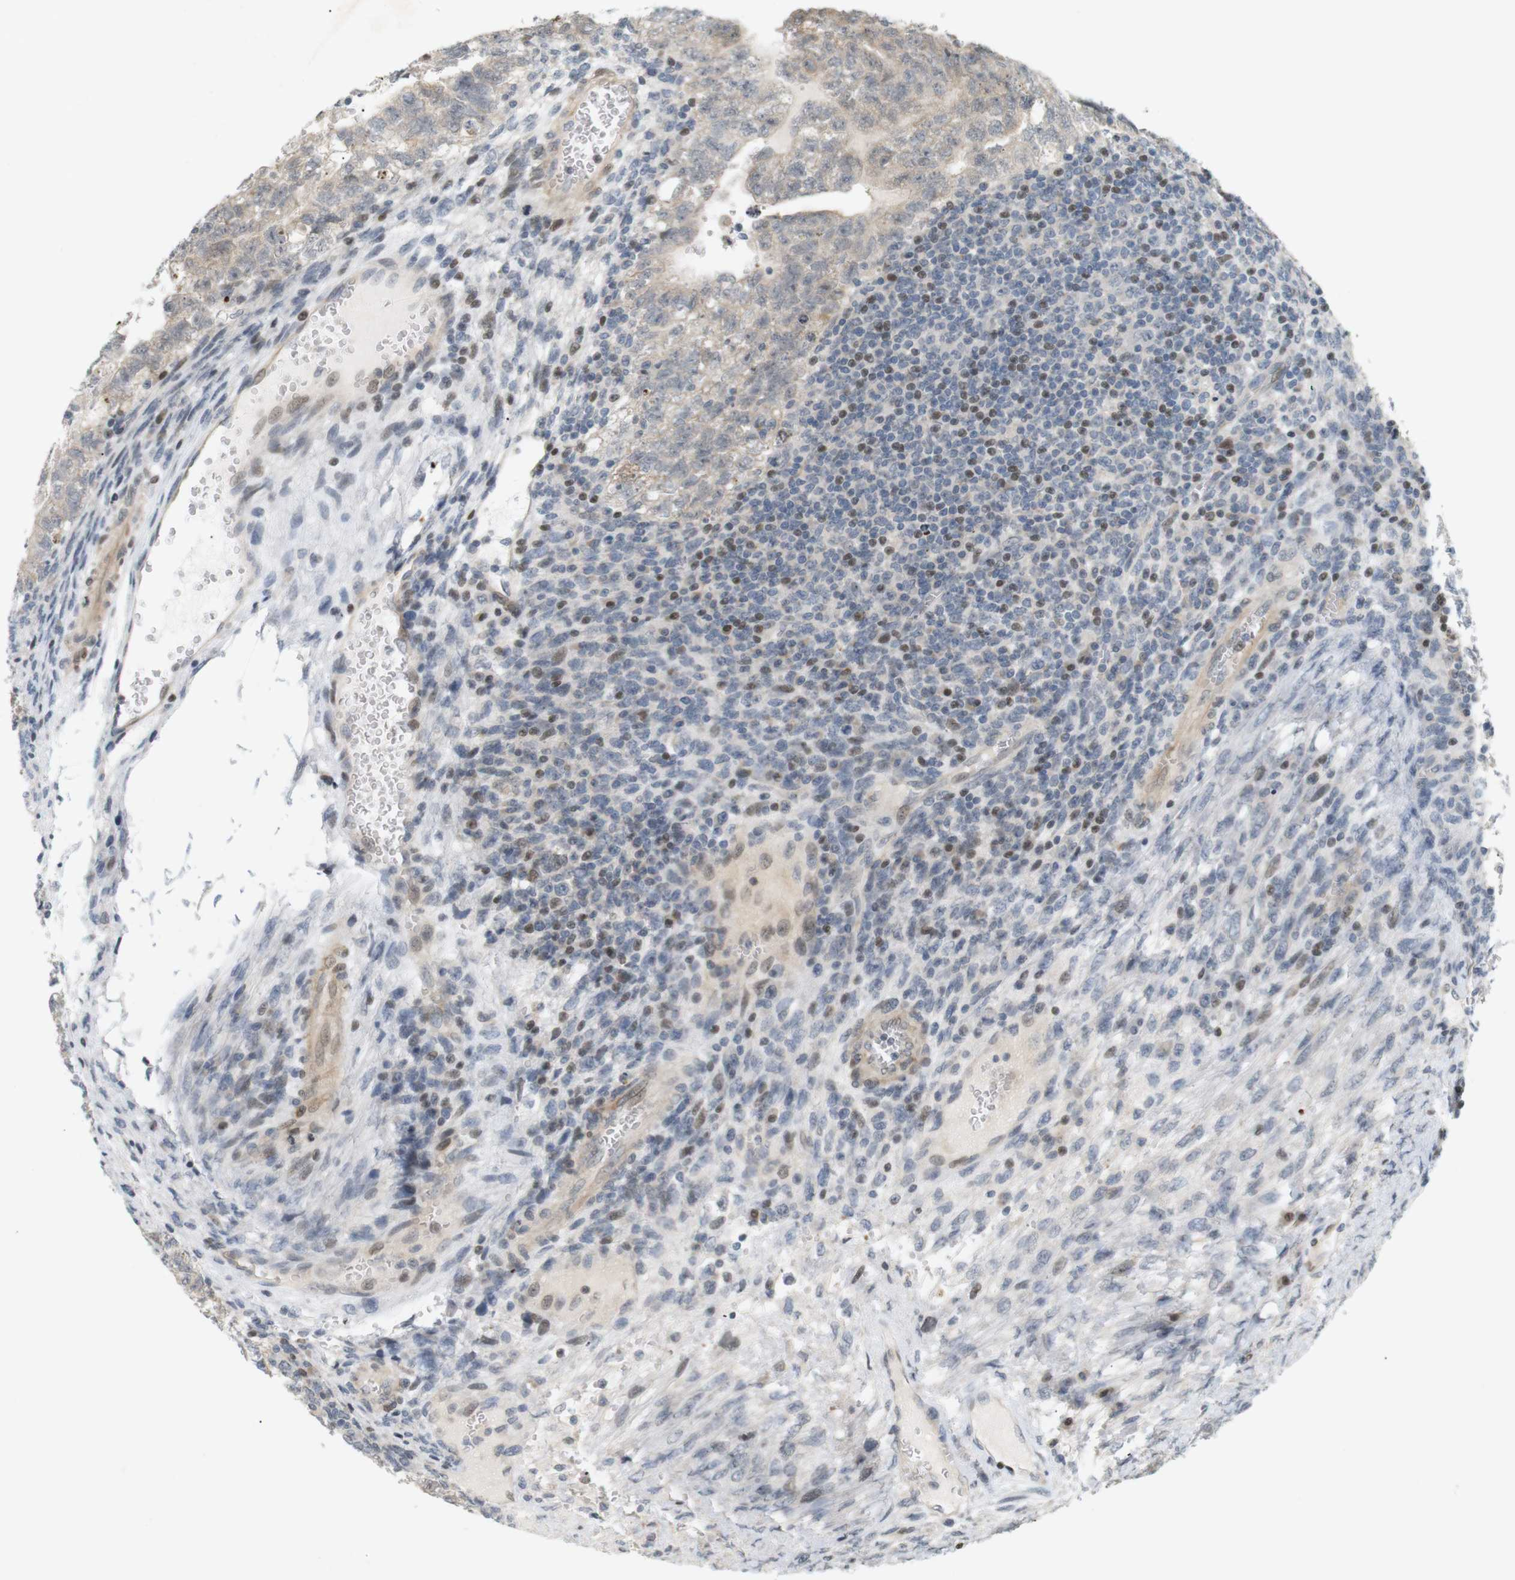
{"staining": {"intensity": "weak", "quantity": ">75%", "location": "cytoplasmic/membranous"}, "tissue": "testis cancer", "cell_type": "Tumor cells", "image_type": "cancer", "snomed": [{"axis": "morphology", "description": "Seminoma, NOS"}, {"axis": "morphology", "description": "Carcinoma, Embryonal, NOS"}, {"axis": "topography", "description": "Testis"}], "caption": "A high-resolution photomicrograph shows immunohistochemistry (IHC) staining of testis embryonal carcinoma, which shows weak cytoplasmic/membranous positivity in about >75% of tumor cells.", "gene": "PPP1R14A", "patient": {"sex": "male", "age": 38}}